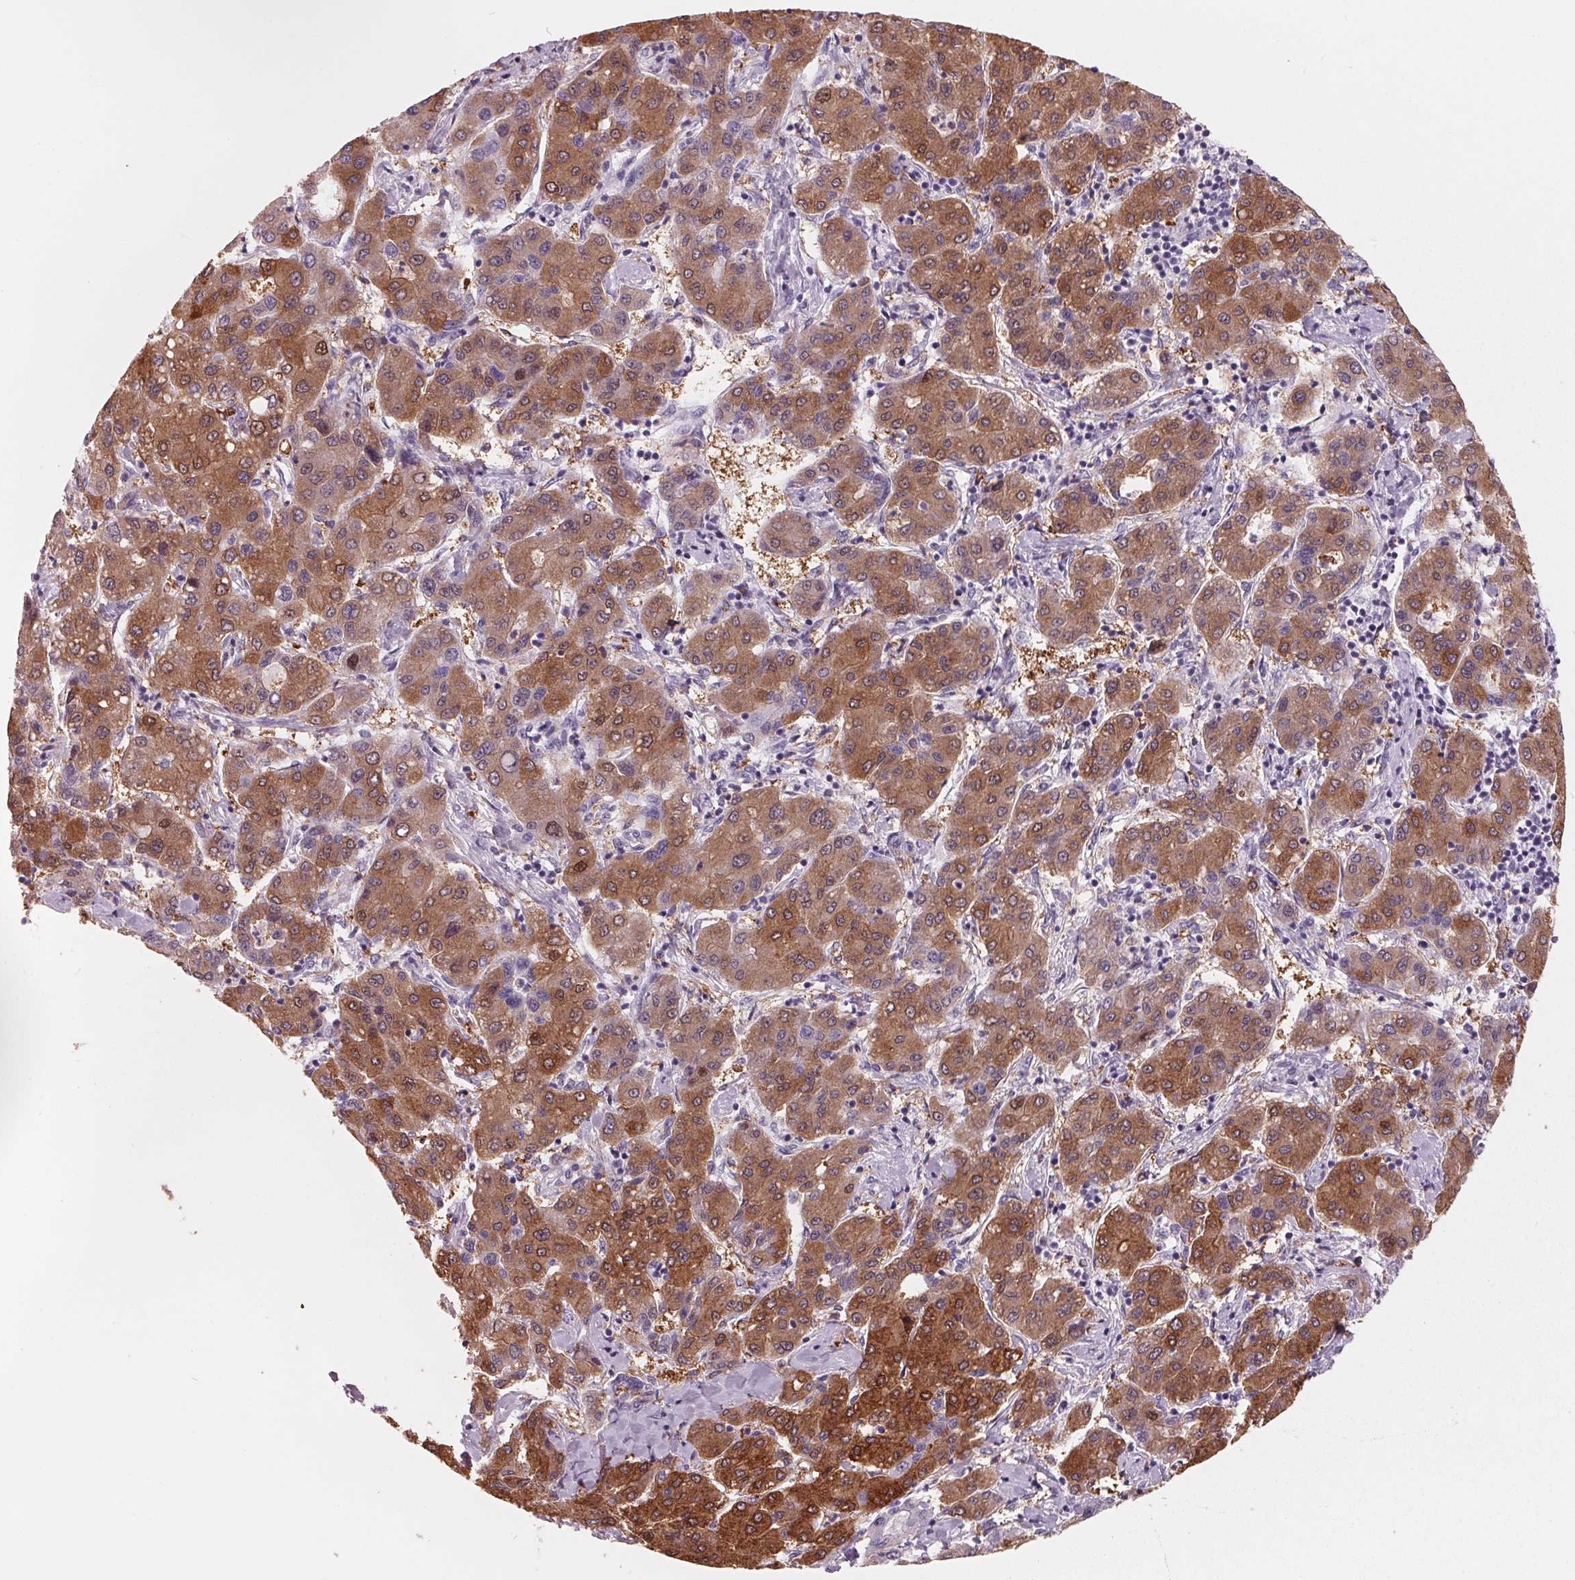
{"staining": {"intensity": "moderate", "quantity": ">75%", "location": "cytoplasmic/membranous"}, "tissue": "liver cancer", "cell_type": "Tumor cells", "image_type": "cancer", "snomed": [{"axis": "morphology", "description": "Carcinoma, Hepatocellular, NOS"}, {"axis": "topography", "description": "Liver"}], "caption": "The histopathology image demonstrates staining of liver cancer (hepatocellular carcinoma), revealing moderate cytoplasmic/membranous protein staining (brown color) within tumor cells.", "gene": "FTCD", "patient": {"sex": "male", "age": 65}}